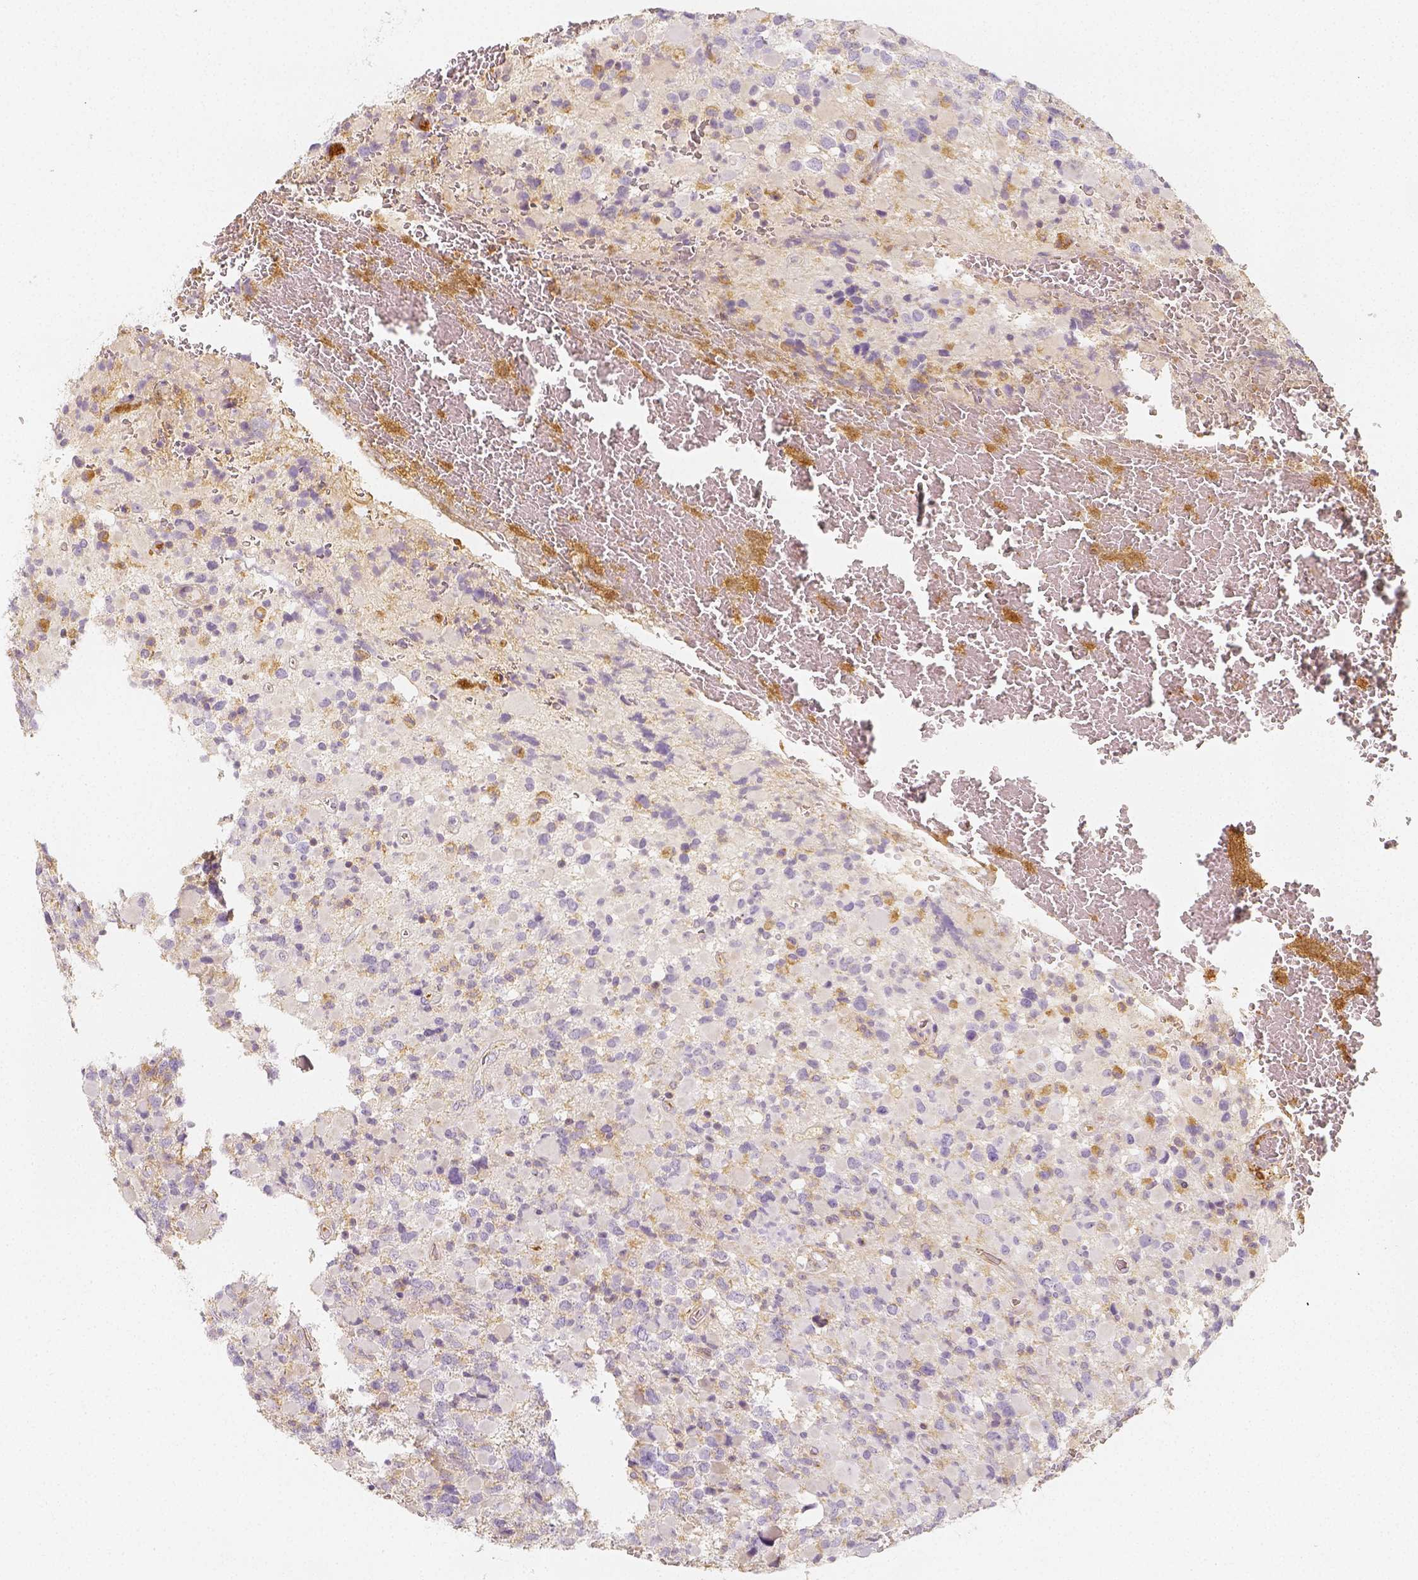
{"staining": {"intensity": "negative", "quantity": "none", "location": "none"}, "tissue": "glioma", "cell_type": "Tumor cells", "image_type": "cancer", "snomed": [{"axis": "morphology", "description": "Glioma, malignant, High grade"}, {"axis": "topography", "description": "Brain"}], "caption": "There is no significant expression in tumor cells of glioma.", "gene": "PTPRJ", "patient": {"sex": "female", "age": 40}}